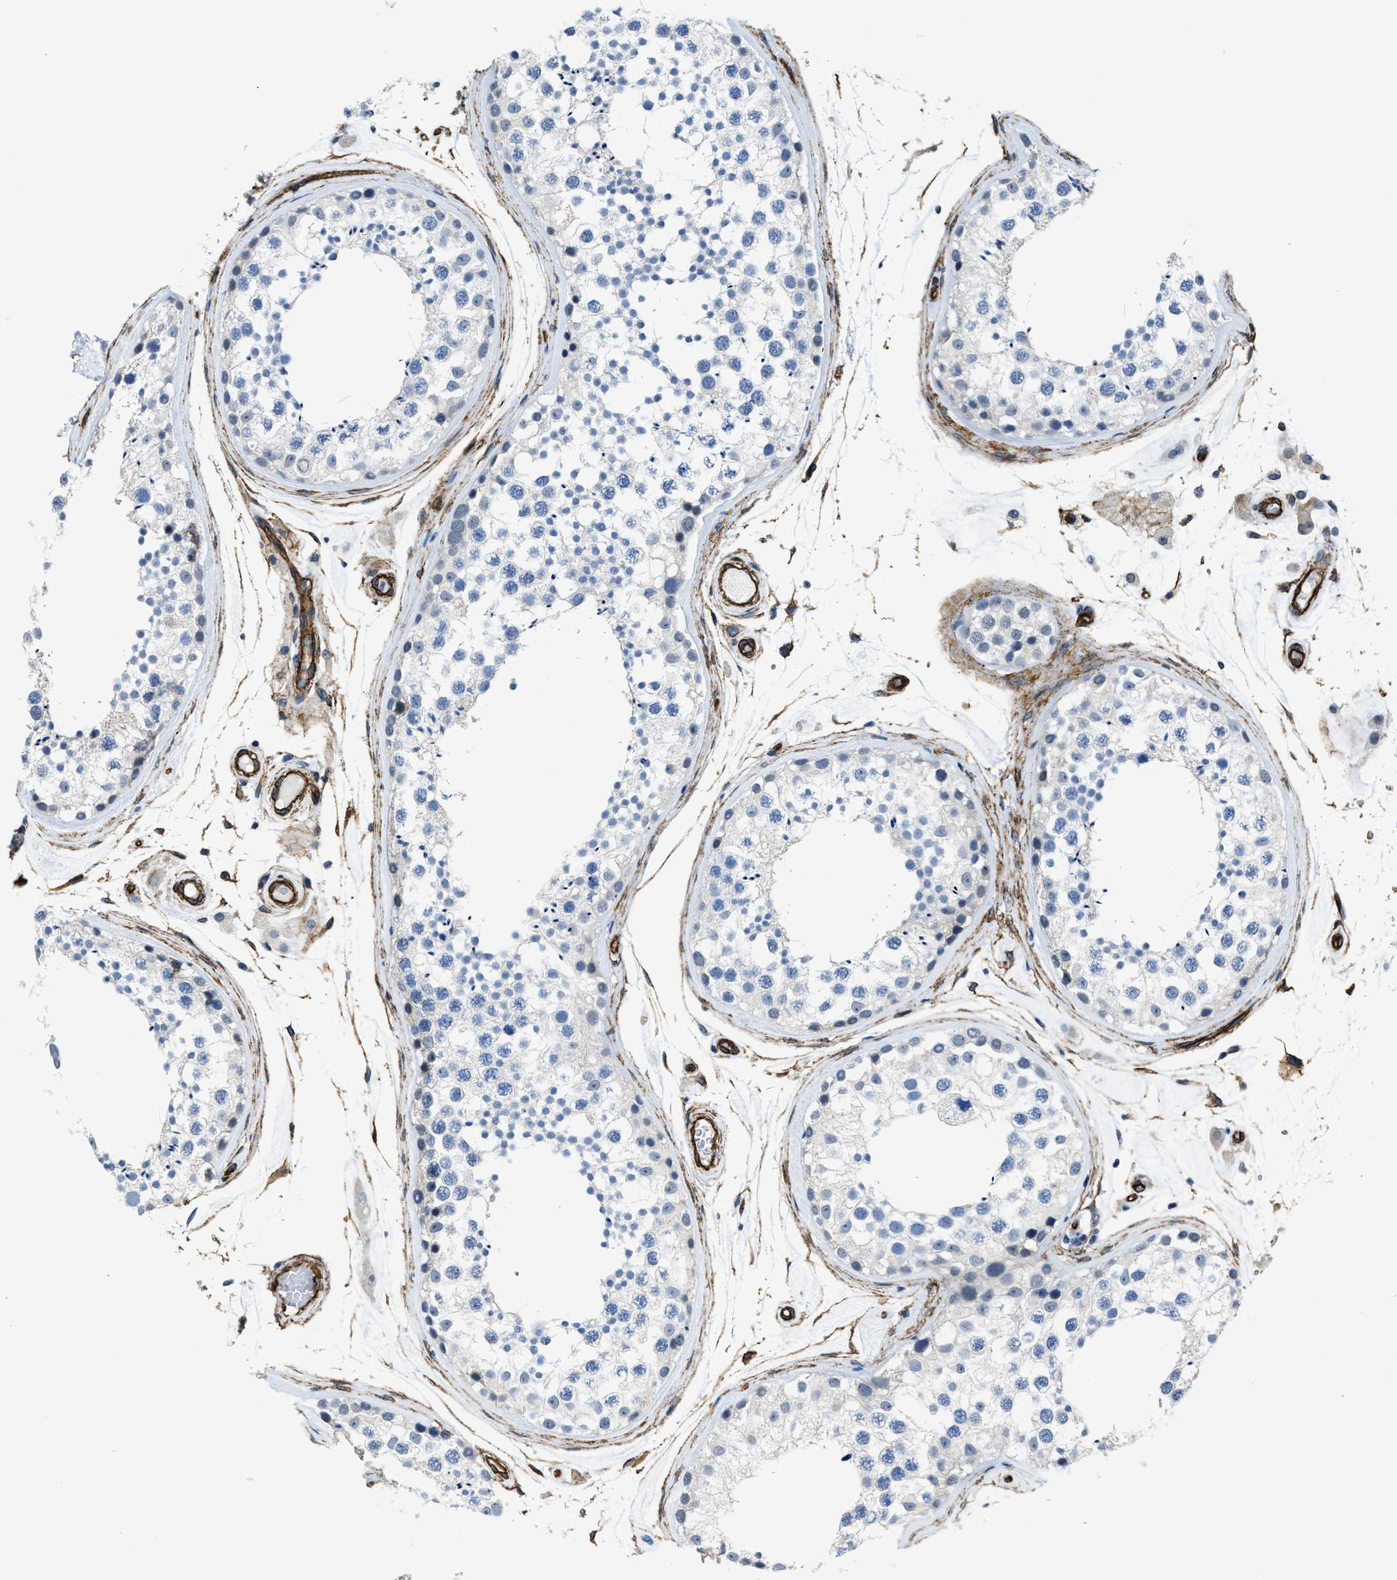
{"staining": {"intensity": "weak", "quantity": "<25%", "location": "cytoplasmic/membranous"}, "tissue": "testis", "cell_type": "Cells in seminiferous ducts", "image_type": "normal", "snomed": [{"axis": "morphology", "description": "Normal tissue, NOS"}, {"axis": "topography", "description": "Testis"}], "caption": "This image is of unremarkable testis stained with immunohistochemistry to label a protein in brown with the nuclei are counter-stained blue. There is no staining in cells in seminiferous ducts.", "gene": "NAB1", "patient": {"sex": "male", "age": 46}}